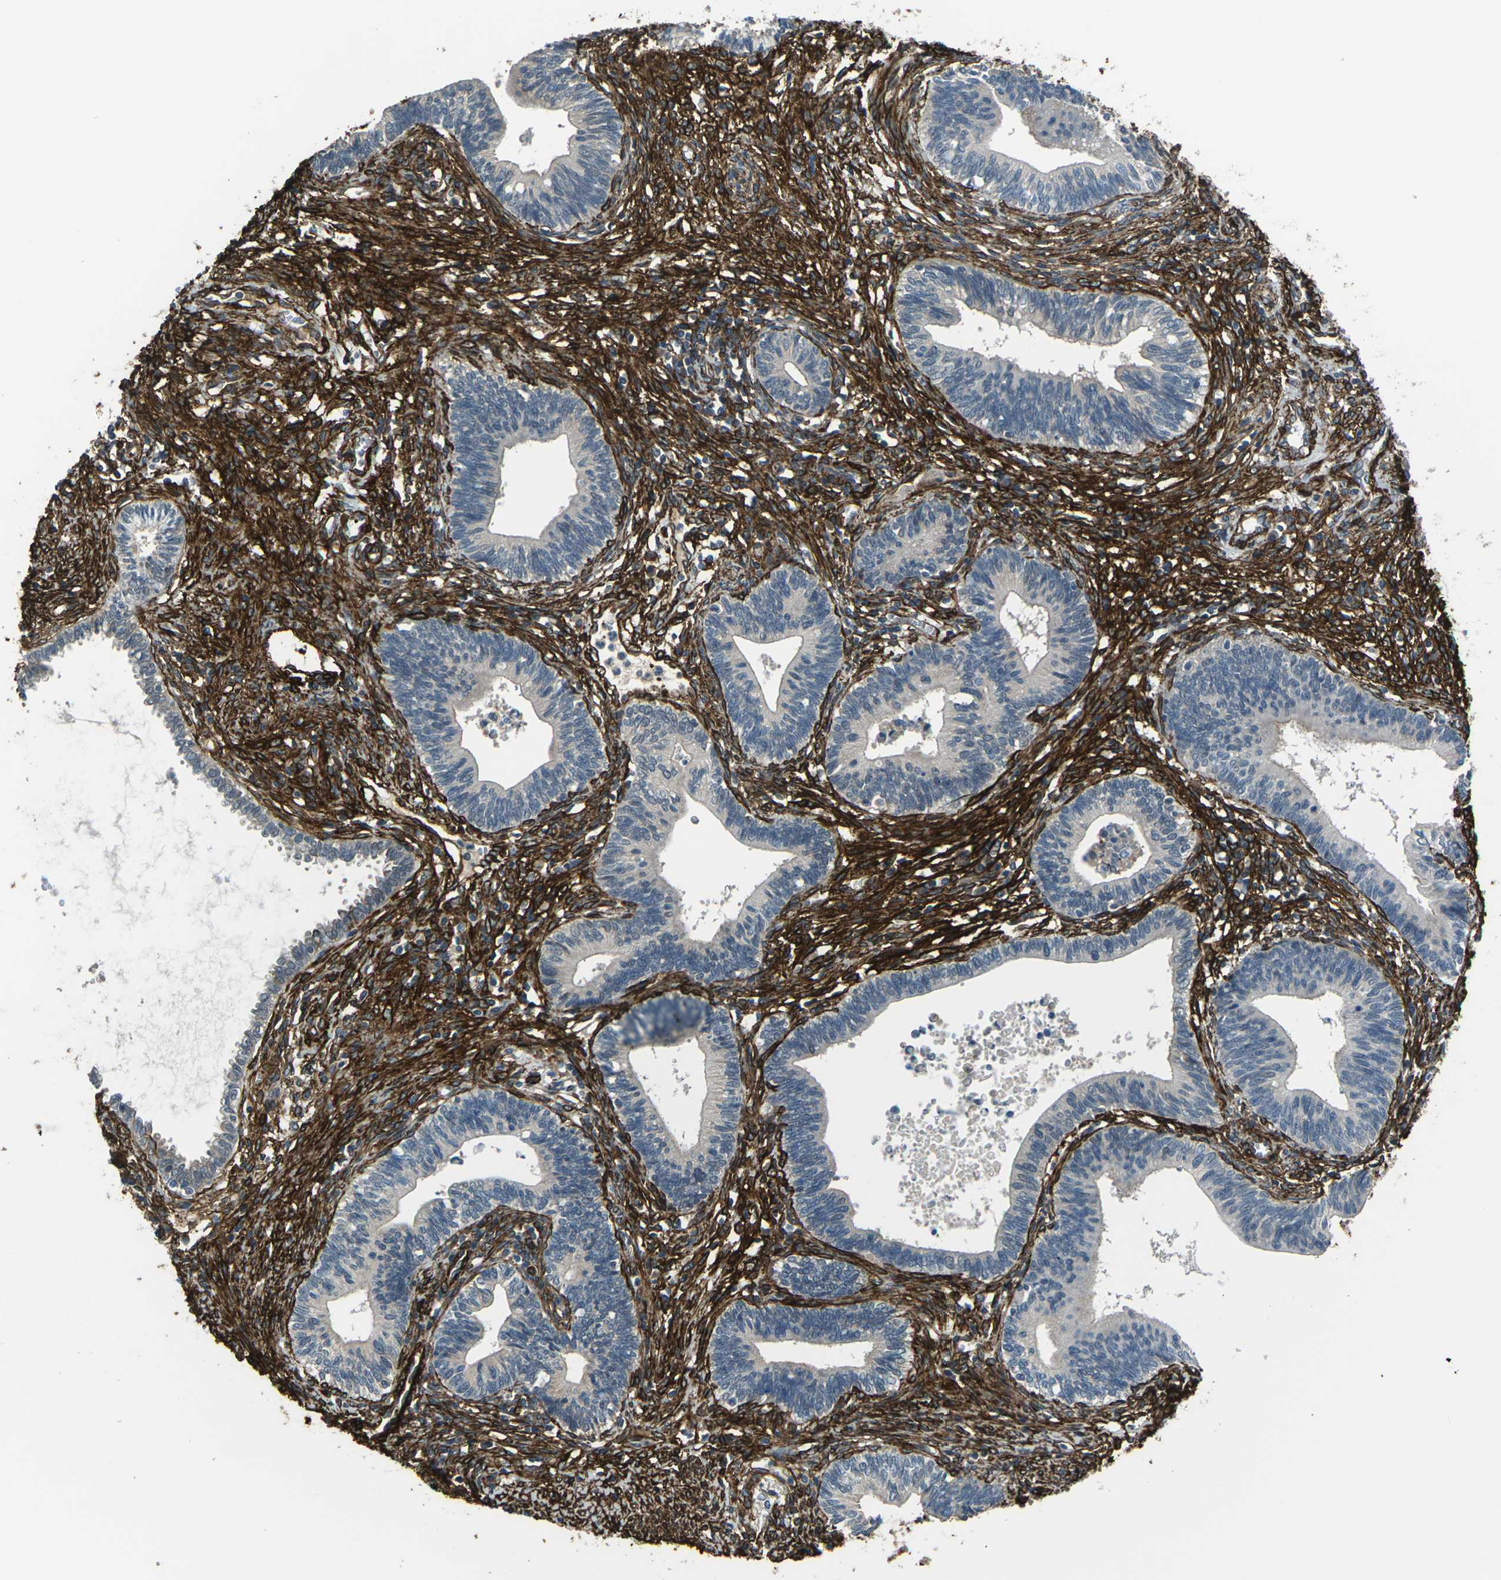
{"staining": {"intensity": "negative", "quantity": "none", "location": "none"}, "tissue": "cervical cancer", "cell_type": "Tumor cells", "image_type": "cancer", "snomed": [{"axis": "morphology", "description": "Adenocarcinoma, NOS"}, {"axis": "topography", "description": "Cervix"}], "caption": "Tumor cells show no significant protein staining in adenocarcinoma (cervical).", "gene": "GRAMD1C", "patient": {"sex": "female", "age": 44}}